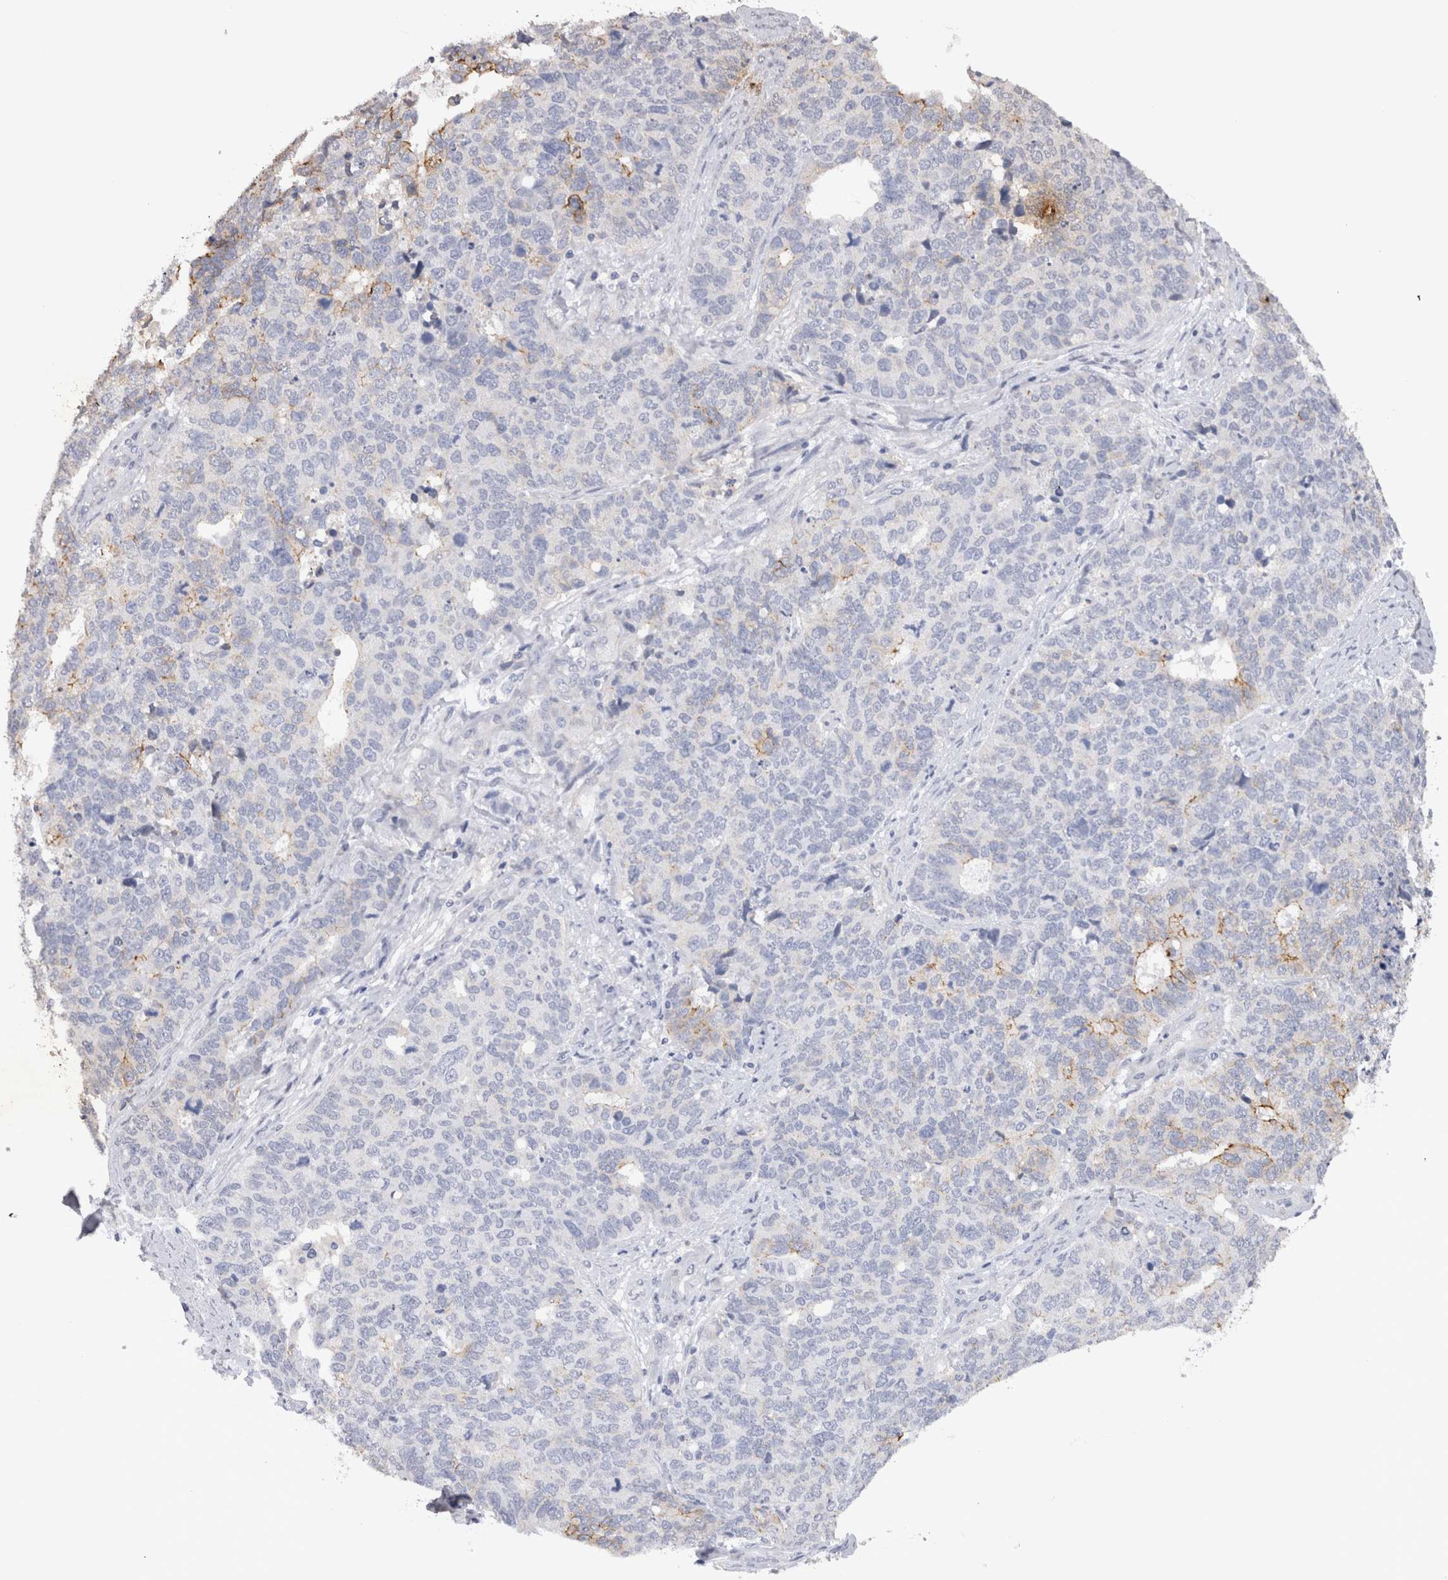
{"staining": {"intensity": "moderate", "quantity": "<25%", "location": "cytoplasmic/membranous"}, "tissue": "cervical cancer", "cell_type": "Tumor cells", "image_type": "cancer", "snomed": [{"axis": "morphology", "description": "Squamous cell carcinoma, NOS"}, {"axis": "topography", "description": "Cervix"}], "caption": "Immunohistochemistry (IHC) of human squamous cell carcinoma (cervical) demonstrates low levels of moderate cytoplasmic/membranous staining in approximately <25% of tumor cells. (DAB (3,3'-diaminobenzidine) IHC, brown staining for protein, blue staining for nuclei).", "gene": "CDH6", "patient": {"sex": "female", "age": 63}}